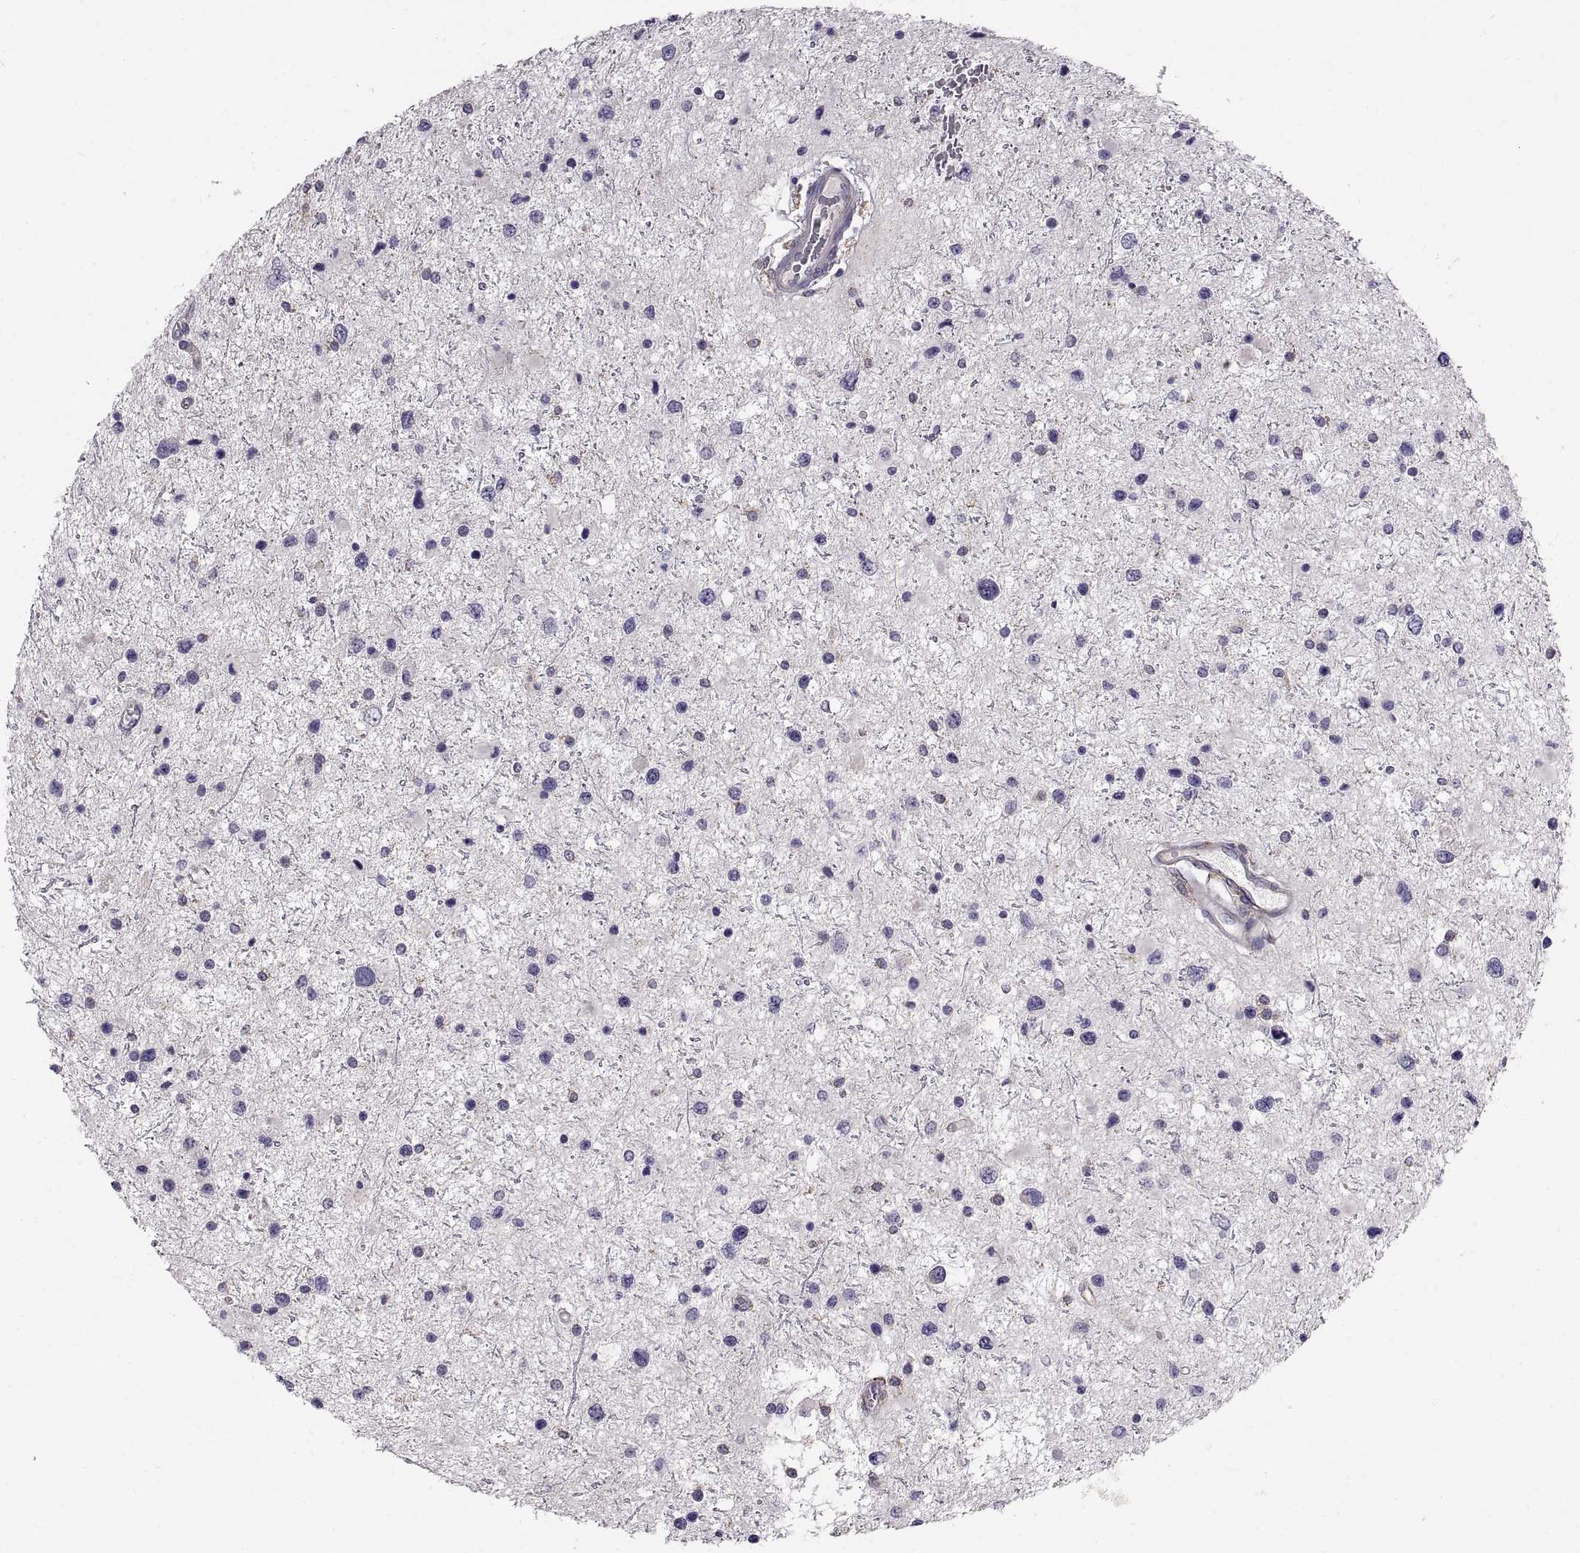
{"staining": {"intensity": "negative", "quantity": "none", "location": "none"}, "tissue": "glioma", "cell_type": "Tumor cells", "image_type": "cancer", "snomed": [{"axis": "morphology", "description": "Glioma, malignant, Low grade"}, {"axis": "topography", "description": "Brain"}], "caption": "IHC photomicrograph of human glioma stained for a protein (brown), which exhibits no expression in tumor cells.", "gene": "PLEKHB2", "patient": {"sex": "female", "age": 32}}